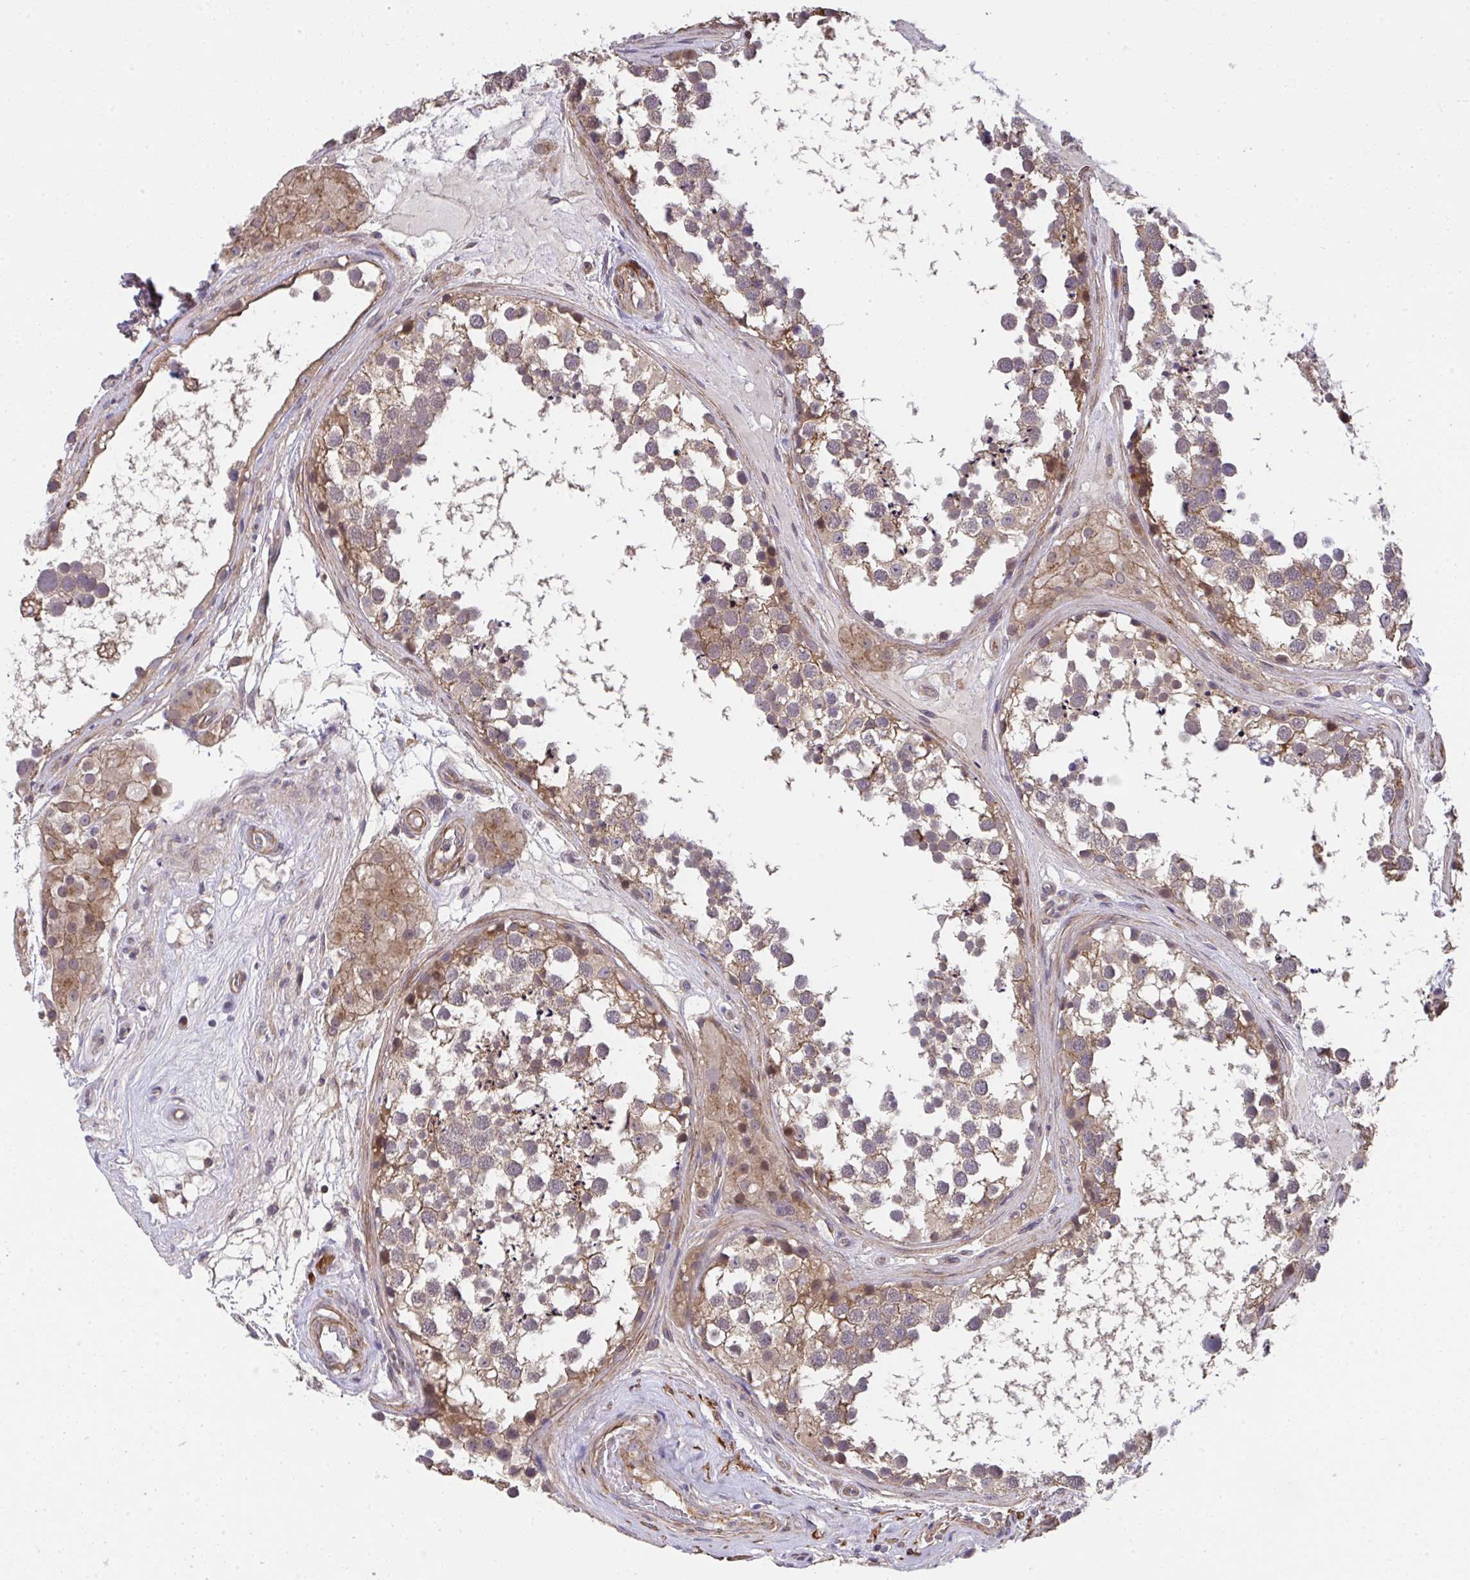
{"staining": {"intensity": "moderate", "quantity": ">75%", "location": "cytoplasmic/membranous"}, "tissue": "testis", "cell_type": "Cells in seminiferous ducts", "image_type": "normal", "snomed": [{"axis": "morphology", "description": "Normal tissue, NOS"}, {"axis": "morphology", "description": "Seminoma, NOS"}, {"axis": "topography", "description": "Testis"}], "caption": "The image shows staining of benign testis, revealing moderate cytoplasmic/membranous protein expression (brown color) within cells in seminiferous ducts.", "gene": "ZNF696", "patient": {"sex": "male", "age": 65}}